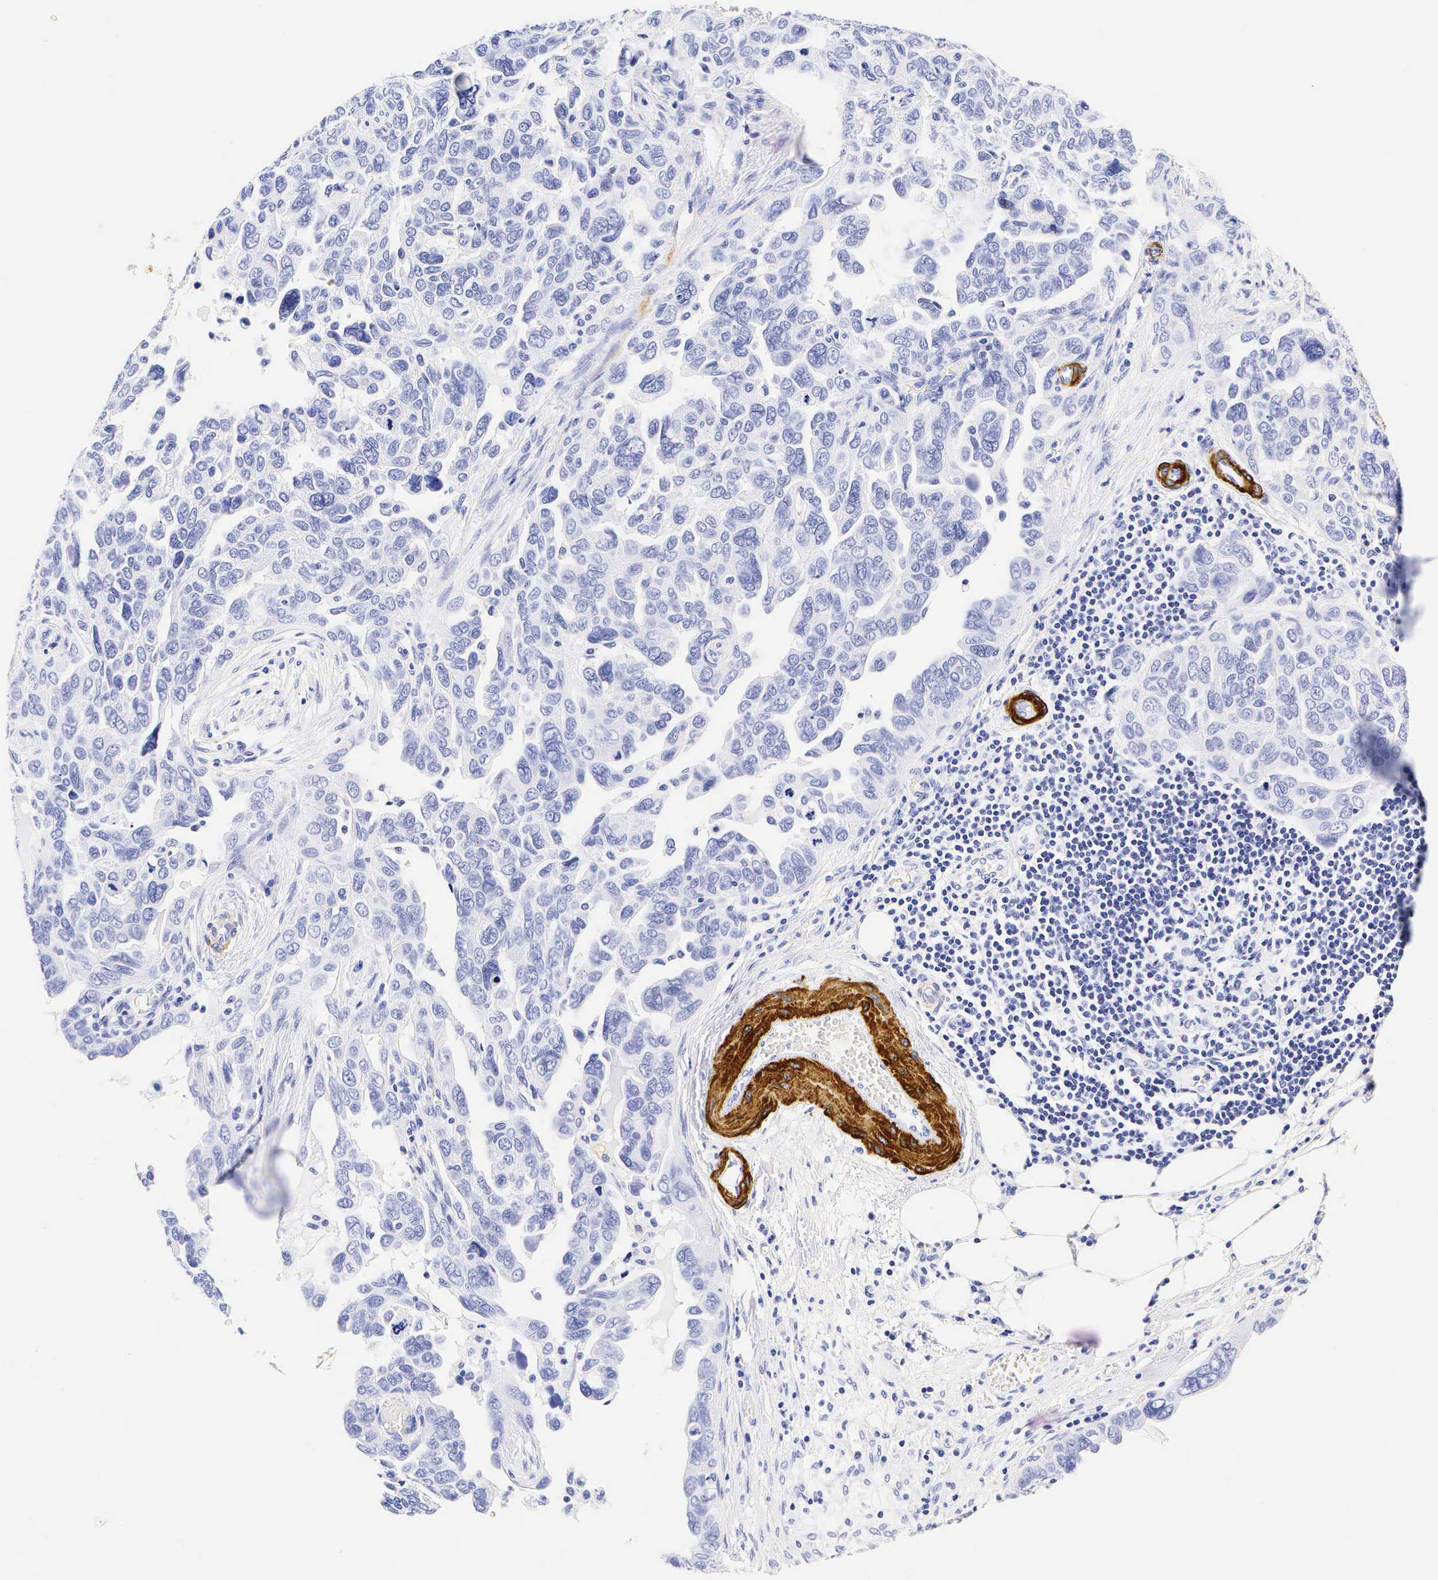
{"staining": {"intensity": "negative", "quantity": "none", "location": "none"}, "tissue": "ovarian cancer", "cell_type": "Tumor cells", "image_type": "cancer", "snomed": [{"axis": "morphology", "description": "Cystadenocarcinoma, serous, NOS"}, {"axis": "topography", "description": "Ovary"}], "caption": "High power microscopy image of an immunohistochemistry (IHC) photomicrograph of serous cystadenocarcinoma (ovarian), revealing no significant positivity in tumor cells.", "gene": "CALD1", "patient": {"sex": "female", "age": 64}}